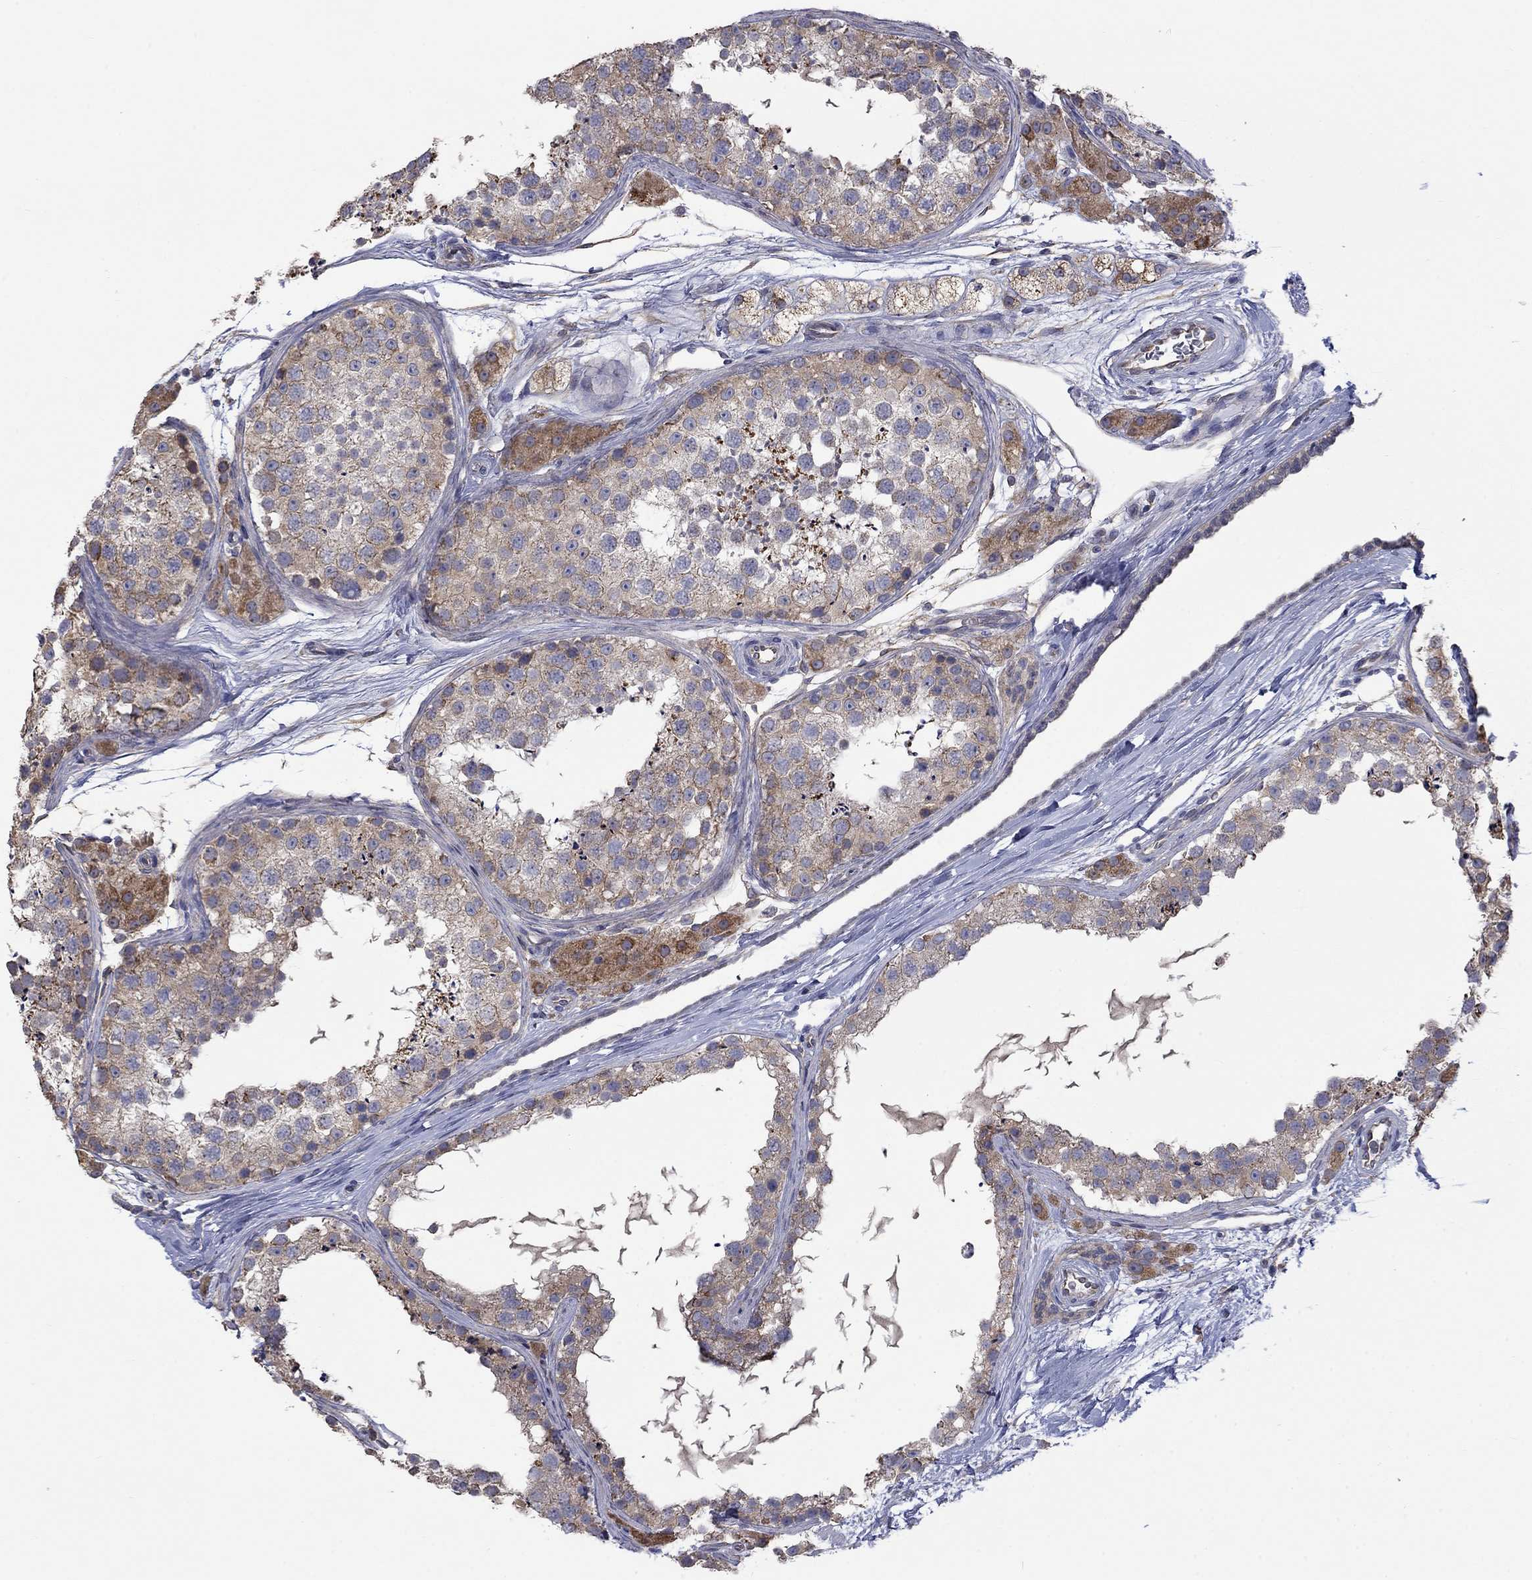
{"staining": {"intensity": "weak", "quantity": "25%-75%", "location": "cytoplasmic/membranous"}, "tissue": "testis", "cell_type": "Cells in seminiferous ducts", "image_type": "normal", "snomed": [{"axis": "morphology", "description": "Normal tissue, NOS"}, {"axis": "topography", "description": "Testis"}], "caption": "A photomicrograph showing weak cytoplasmic/membranous expression in approximately 25%-75% of cells in seminiferous ducts in unremarkable testis, as visualized by brown immunohistochemical staining.", "gene": "CAMKK2", "patient": {"sex": "male", "age": 41}}